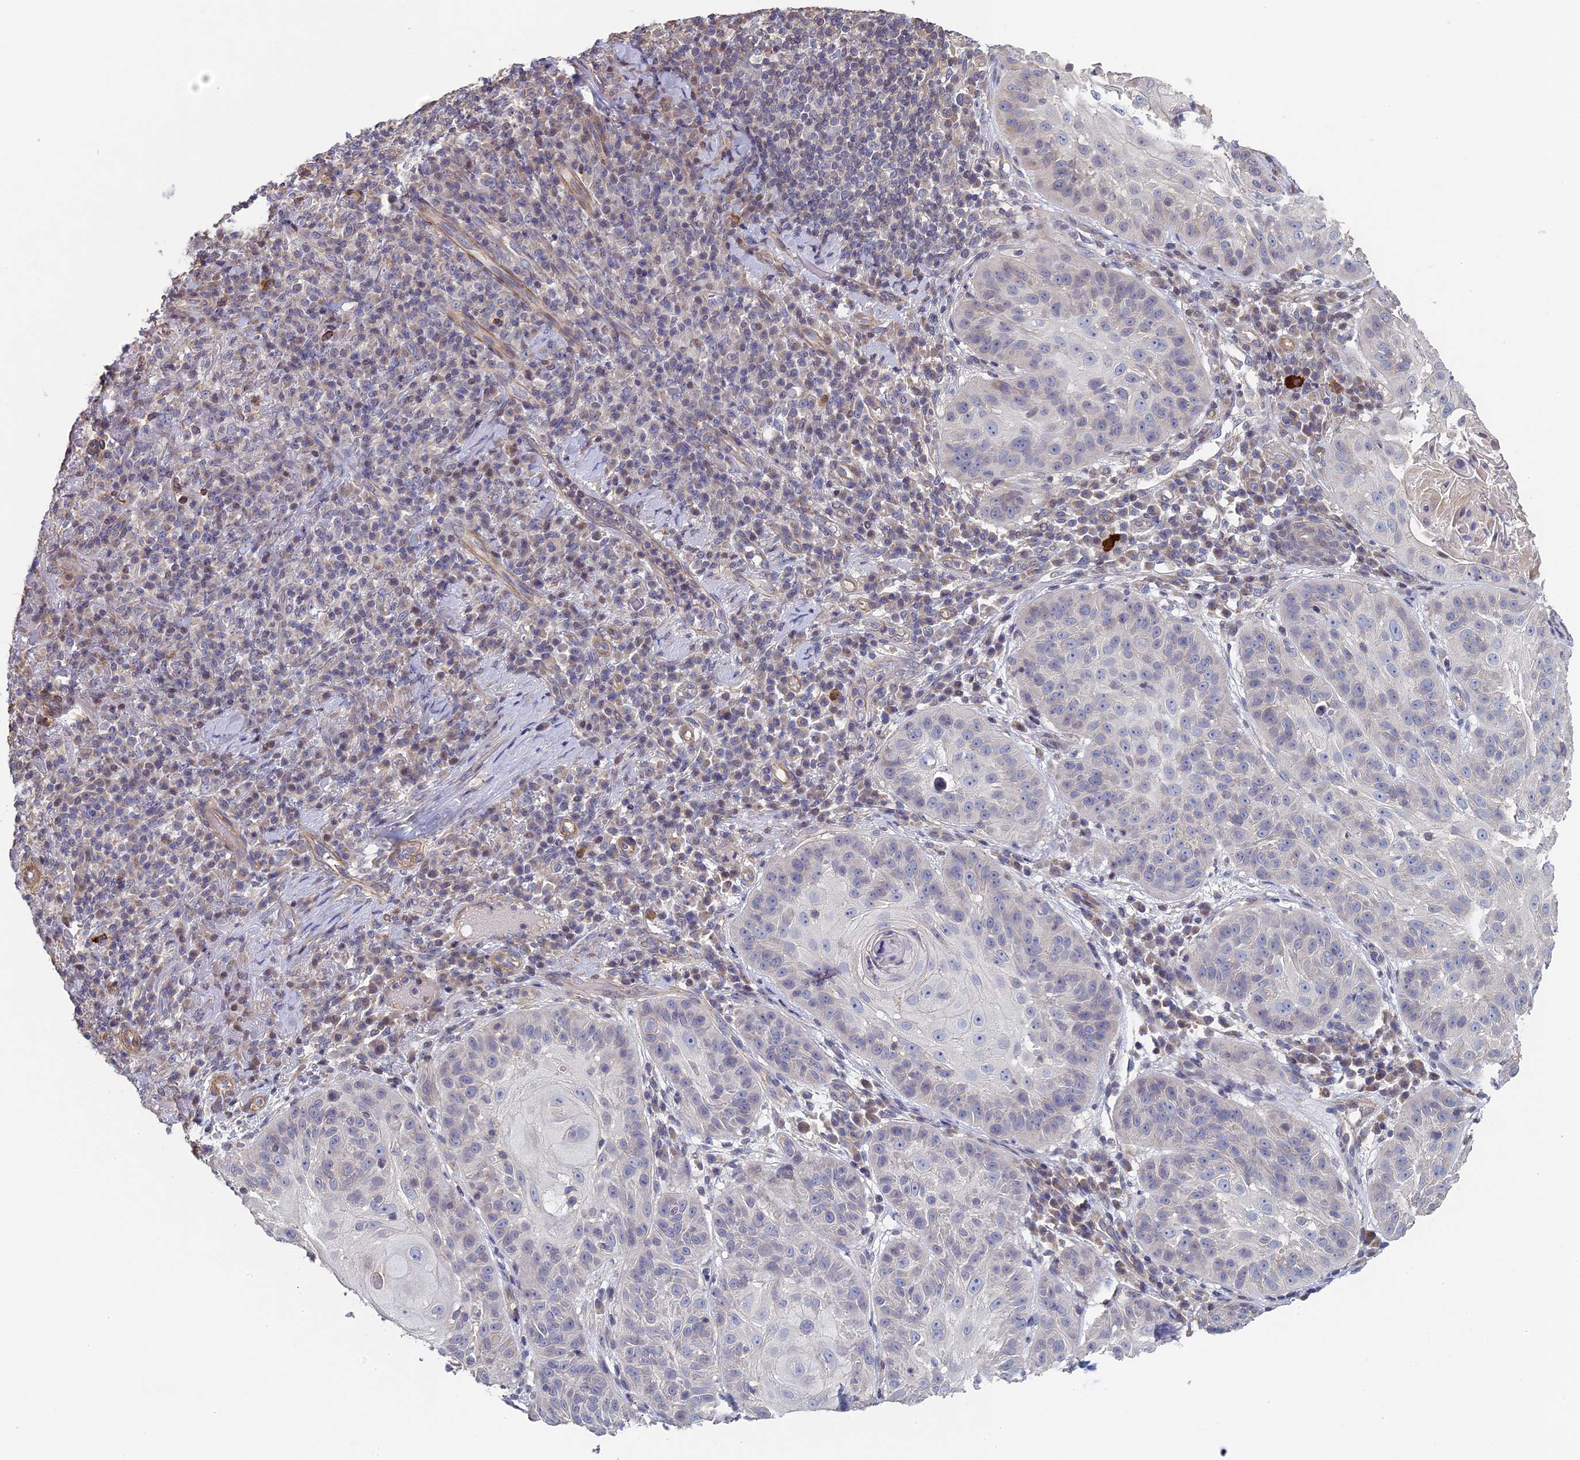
{"staining": {"intensity": "negative", "quantity": "none", "location": "none"}, "tissue": "skin cancer", "cell_type": "Tumor cells", "image_type": "cancer", "snomed": [{"axis": "morphology", "description": "Normal tissue, NOS"}, {"axis": "morphology", "description": "Basal cell carcinoma"}, {"axis": "topography", "description": "Skin"}], "caption": "This is an immunohistochemistry micrograph of basal cell carcinoma (skin). There is no expression in tumor cells.", "gene": "DIXDC1", "patient": {"sex": "male", "age": 93}}